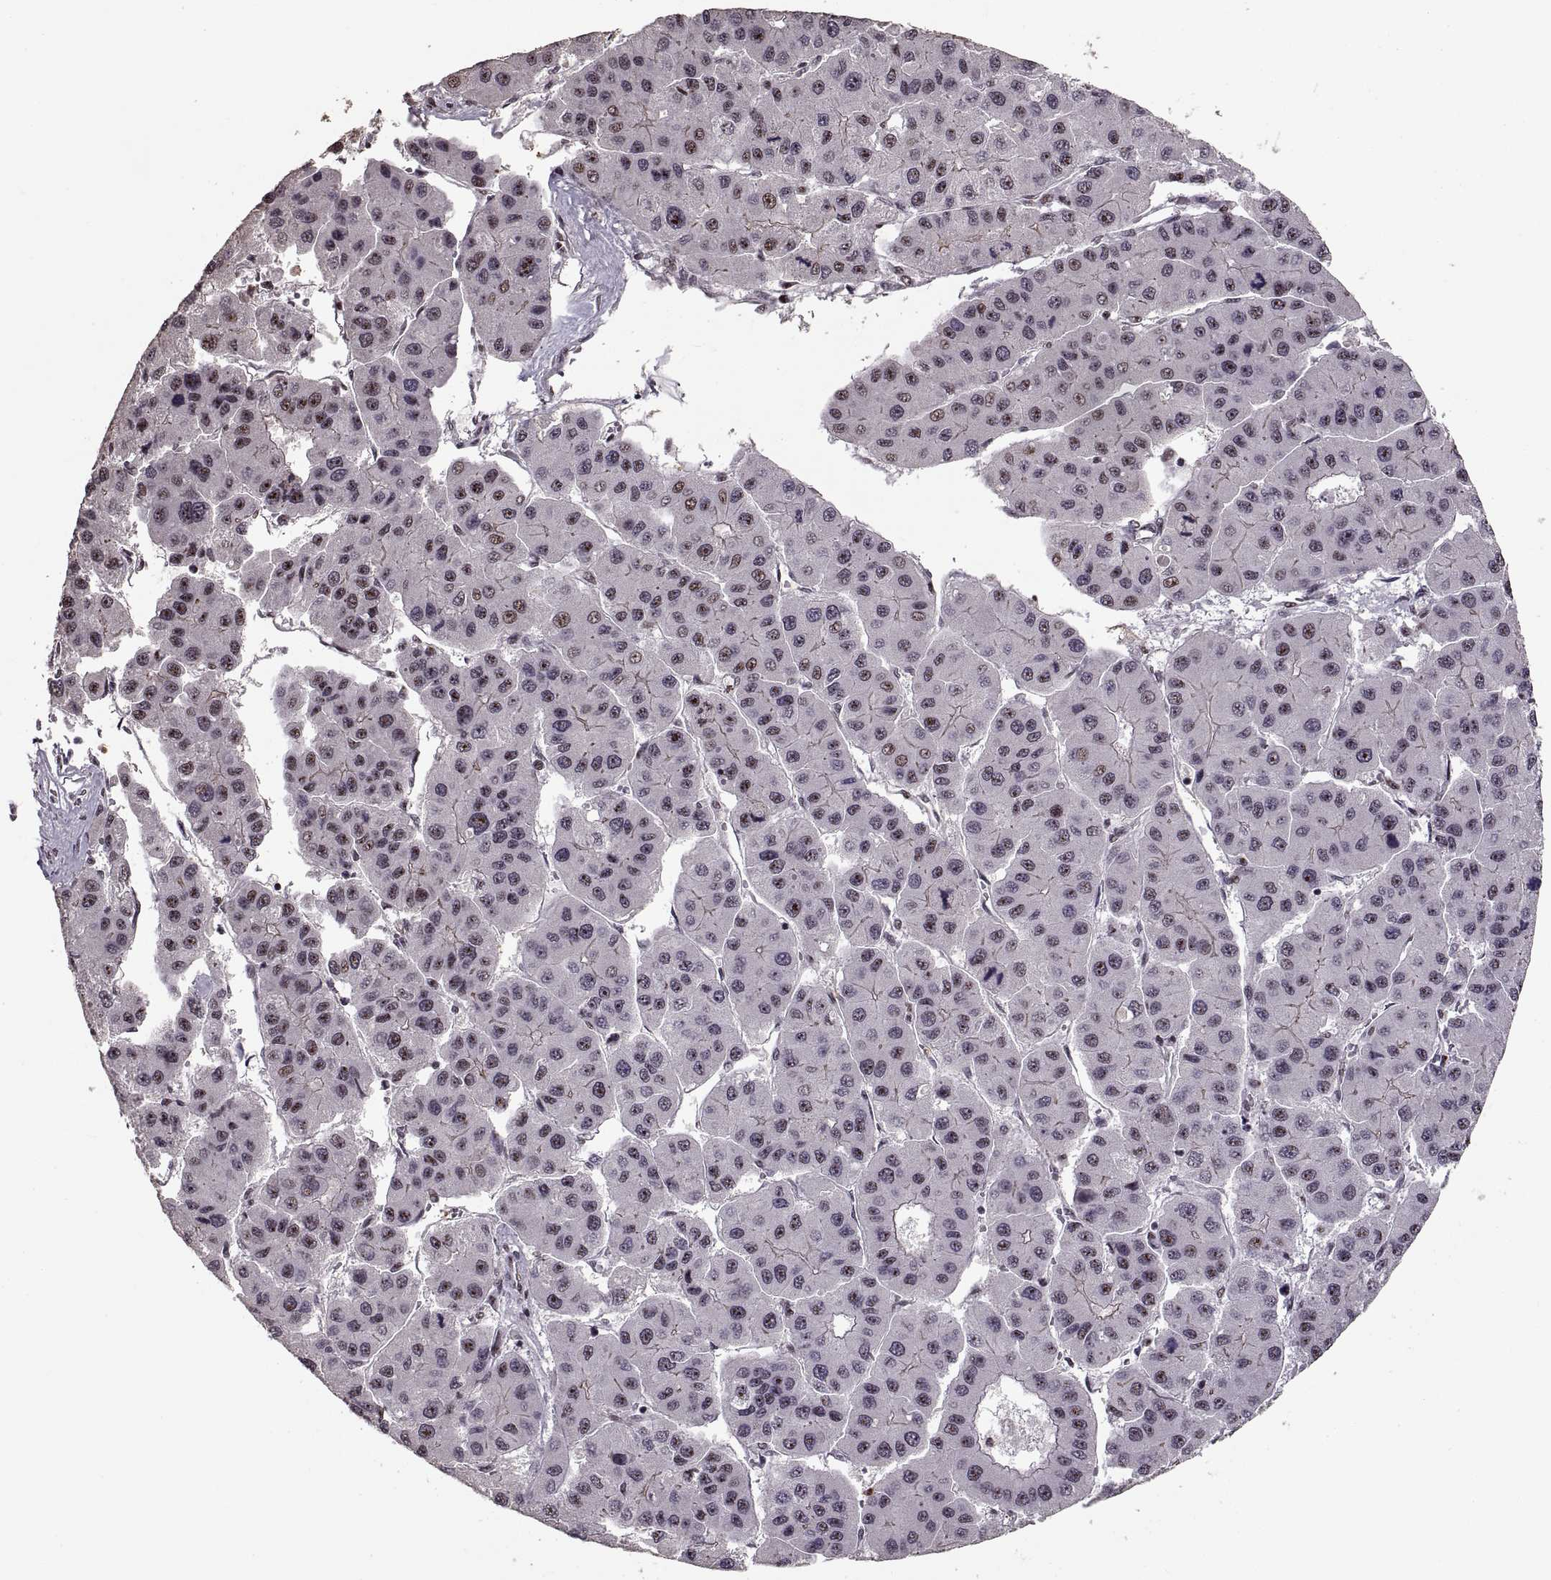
{"staining": {"intensity": "negative", "quantity": "none", "location": "none"}, "tissue": "liver cancer", "cell_type": "Tumor cells", "image_type": "cancer", "snomed": [{"axis": "morphology", "description": "Carcinoma, Hepatocellular, NOS"}, {"axis": "topography", "description": "Liver"}], "caption": "Protein analysis of liver cancer shows no significant expression in tumor cells.", "gene": "PALS1", "patient": {"sex": "male", "age": 73}}